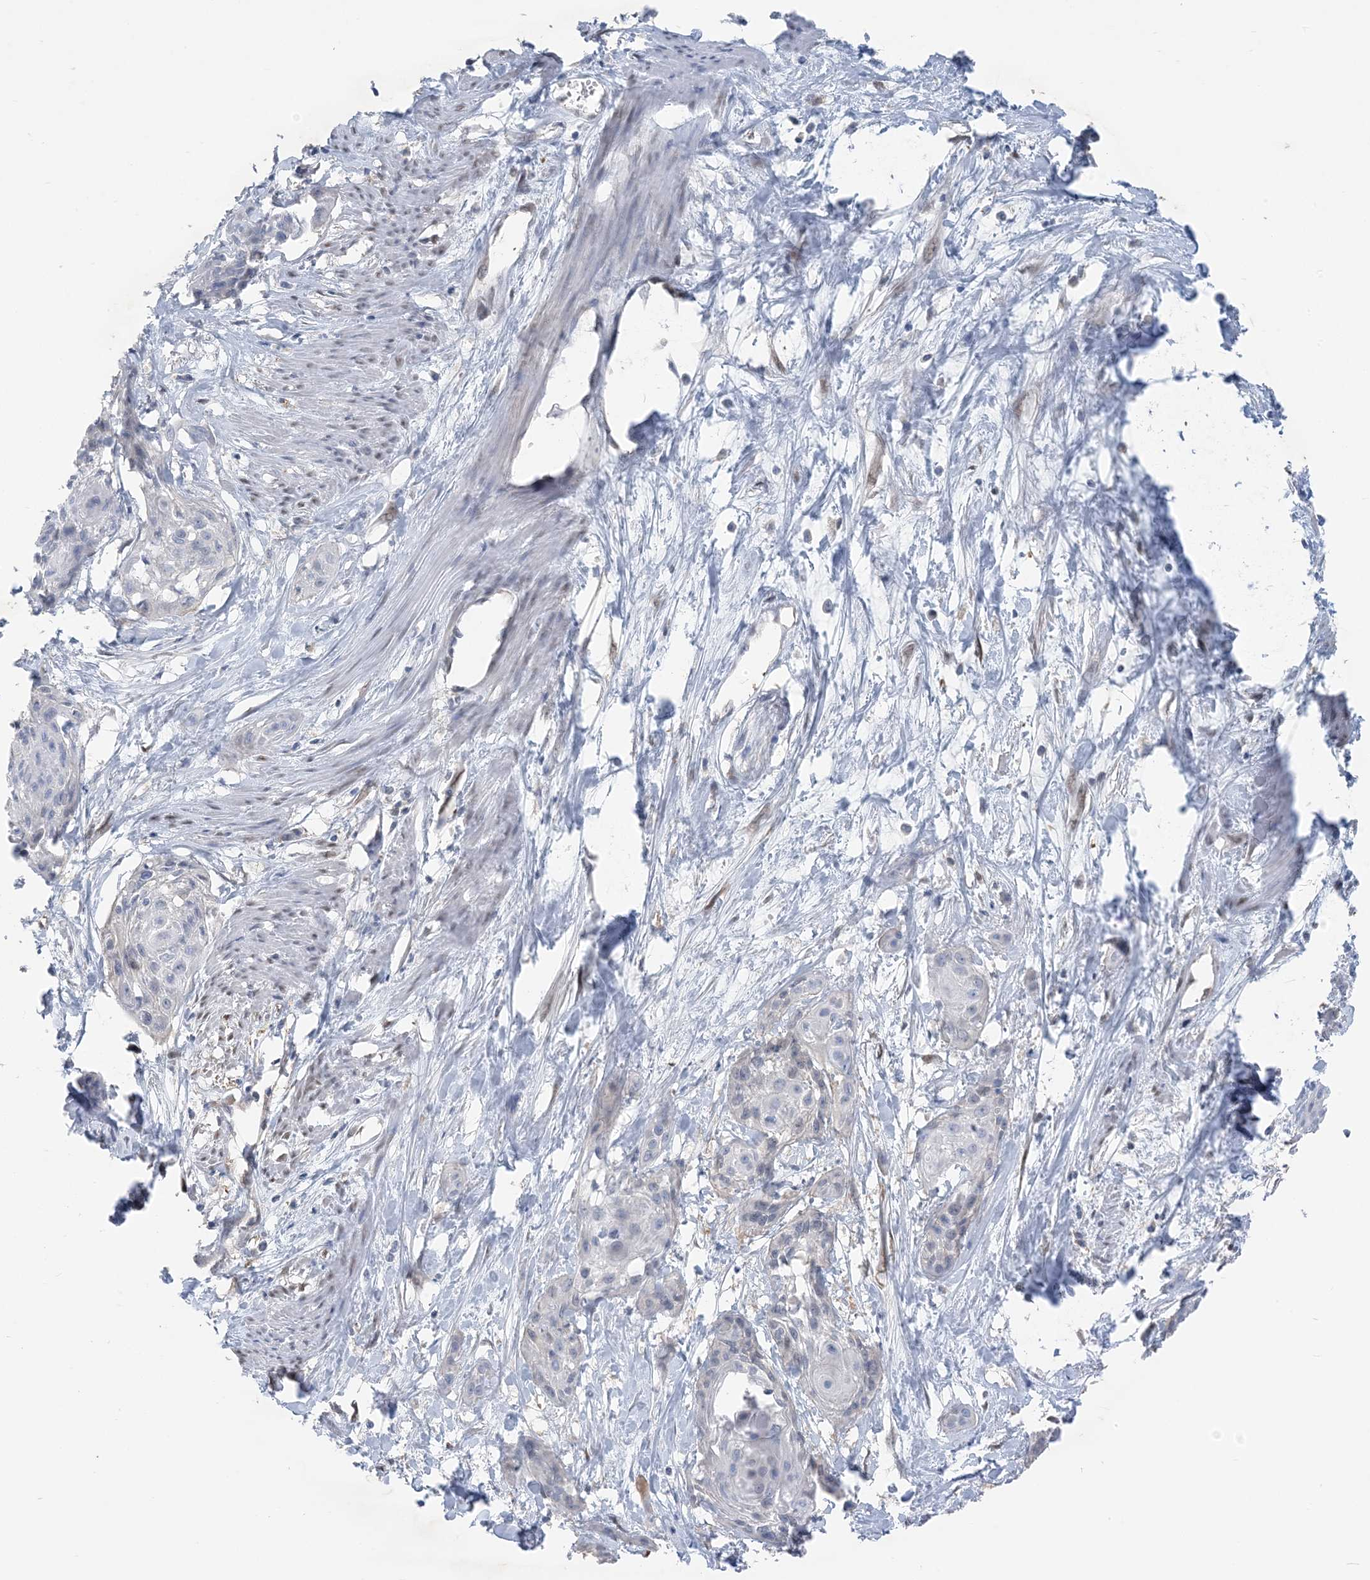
{"staining": {"intensity": "negative", "quantity": "none", "location": "none"}, "tissue": "cervical cancer", "cell_type": "Tumor cells", "image_type": "cancer", "snomed": [{"axis": "morphology", "description": "Squamous cell carcinoma, NOS"}, {"axis": "topography", "description": "Cervix"}], "caption": "Cervical squamous cell carcinoma stained for a protein using IHC reveals no expression tumor cells.", "gene": "ZC3H12A", "patient": {"sex": "female", "age": 57}}